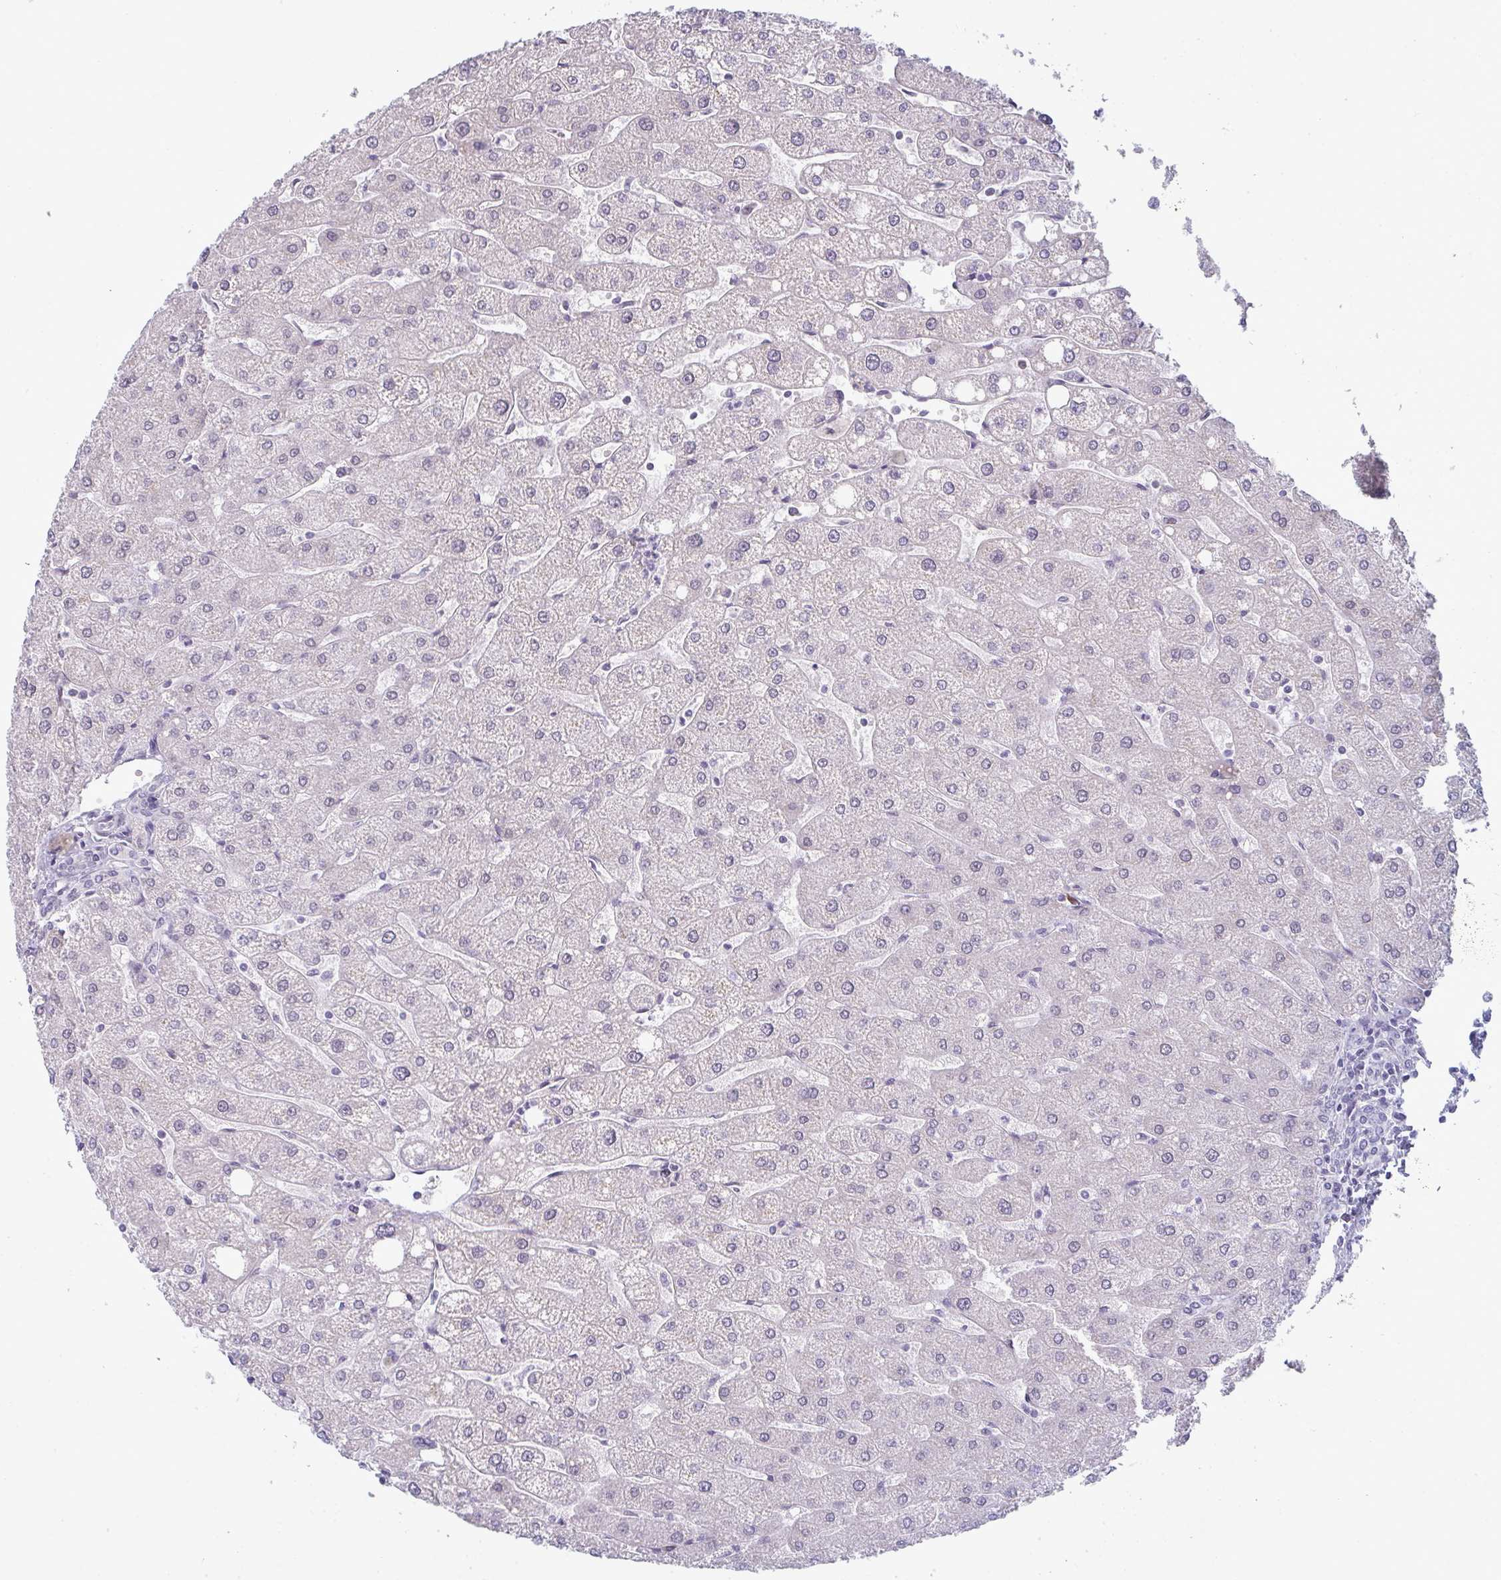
{"staining": {"intensity": "negative", "quantity": "none", "location": "none"}, "tissue": "liver", "cell_type": "Cholangiocytes", "image_type": "normal", "snomed": [{"axis": "morphology", "description": "Normal tissue, NOS"}, {"axis": "topography", "description": "Liver"}], "caption": "DAB immunohistochemical staining of benign liver exhibits no significant staining in cholangiocytes. (Brightfield microscopy of DAB (3,3'-diaminobenzidine) immunohistochemistry (IHC) at high magnification).", "gene": "TEX33", "patient": {"sex": "male", "age": 67}}